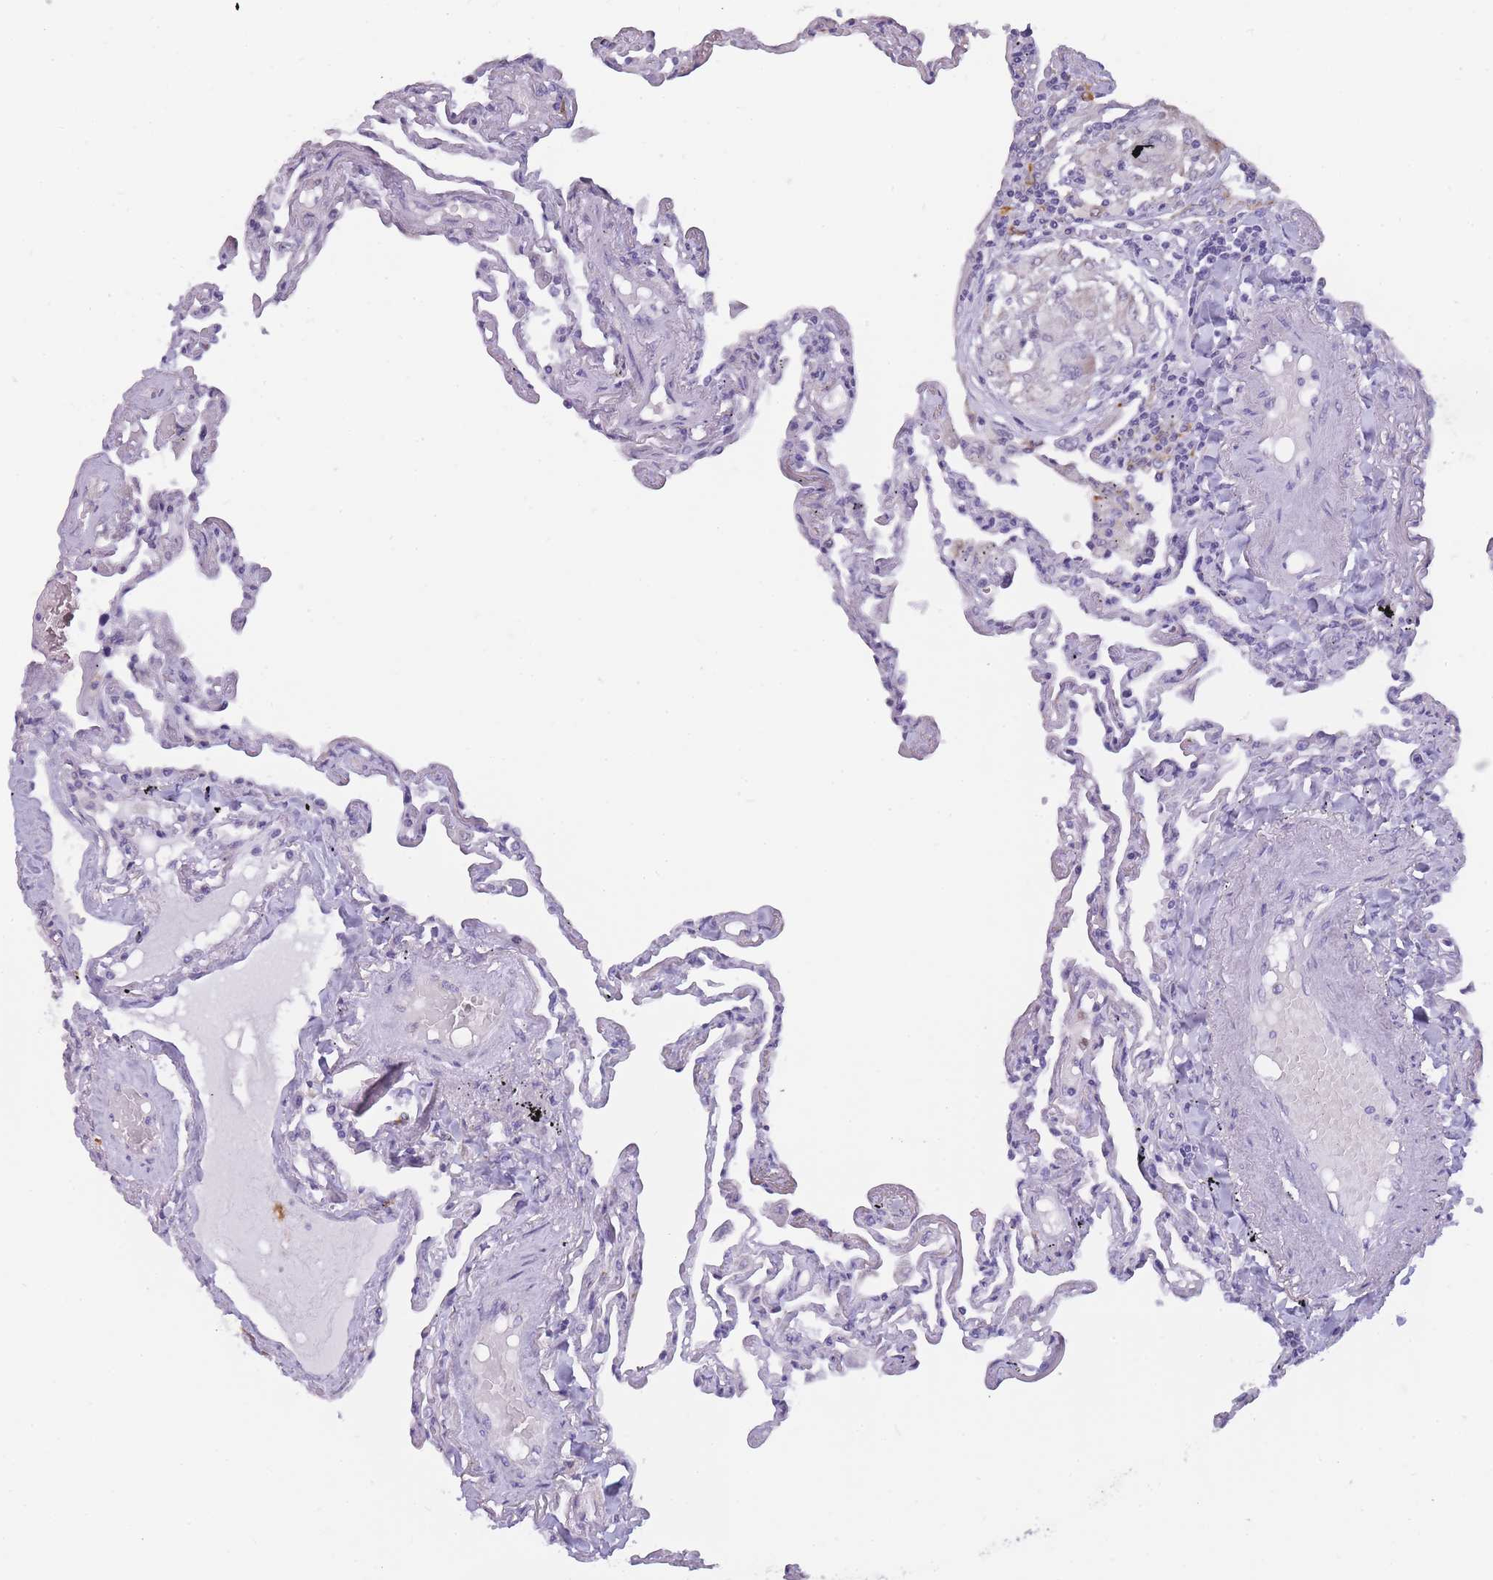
{"staining": {"intensity": "negative", "quantity": "none", "location": "none"}, "tissue": "lung", "cell_type": "Alveolar cells", "image_type": "normal", "snomed": [{"axis": "morphology", "description": "Normal tissue, NOS"}, {"axis": "topography", "description": "Lung"}], "caption": "DAB (3,3'-diaminobenzidine) immunohistochemical staining of normal lung demonstrates no significant expression in alveolar cells. (Brightfield microscopy of DAB (3,3'-diaminobenzidine) IHC at high magnification).", "gene": "ZNF662", "patient": {"sex": "female", "age": 67}}